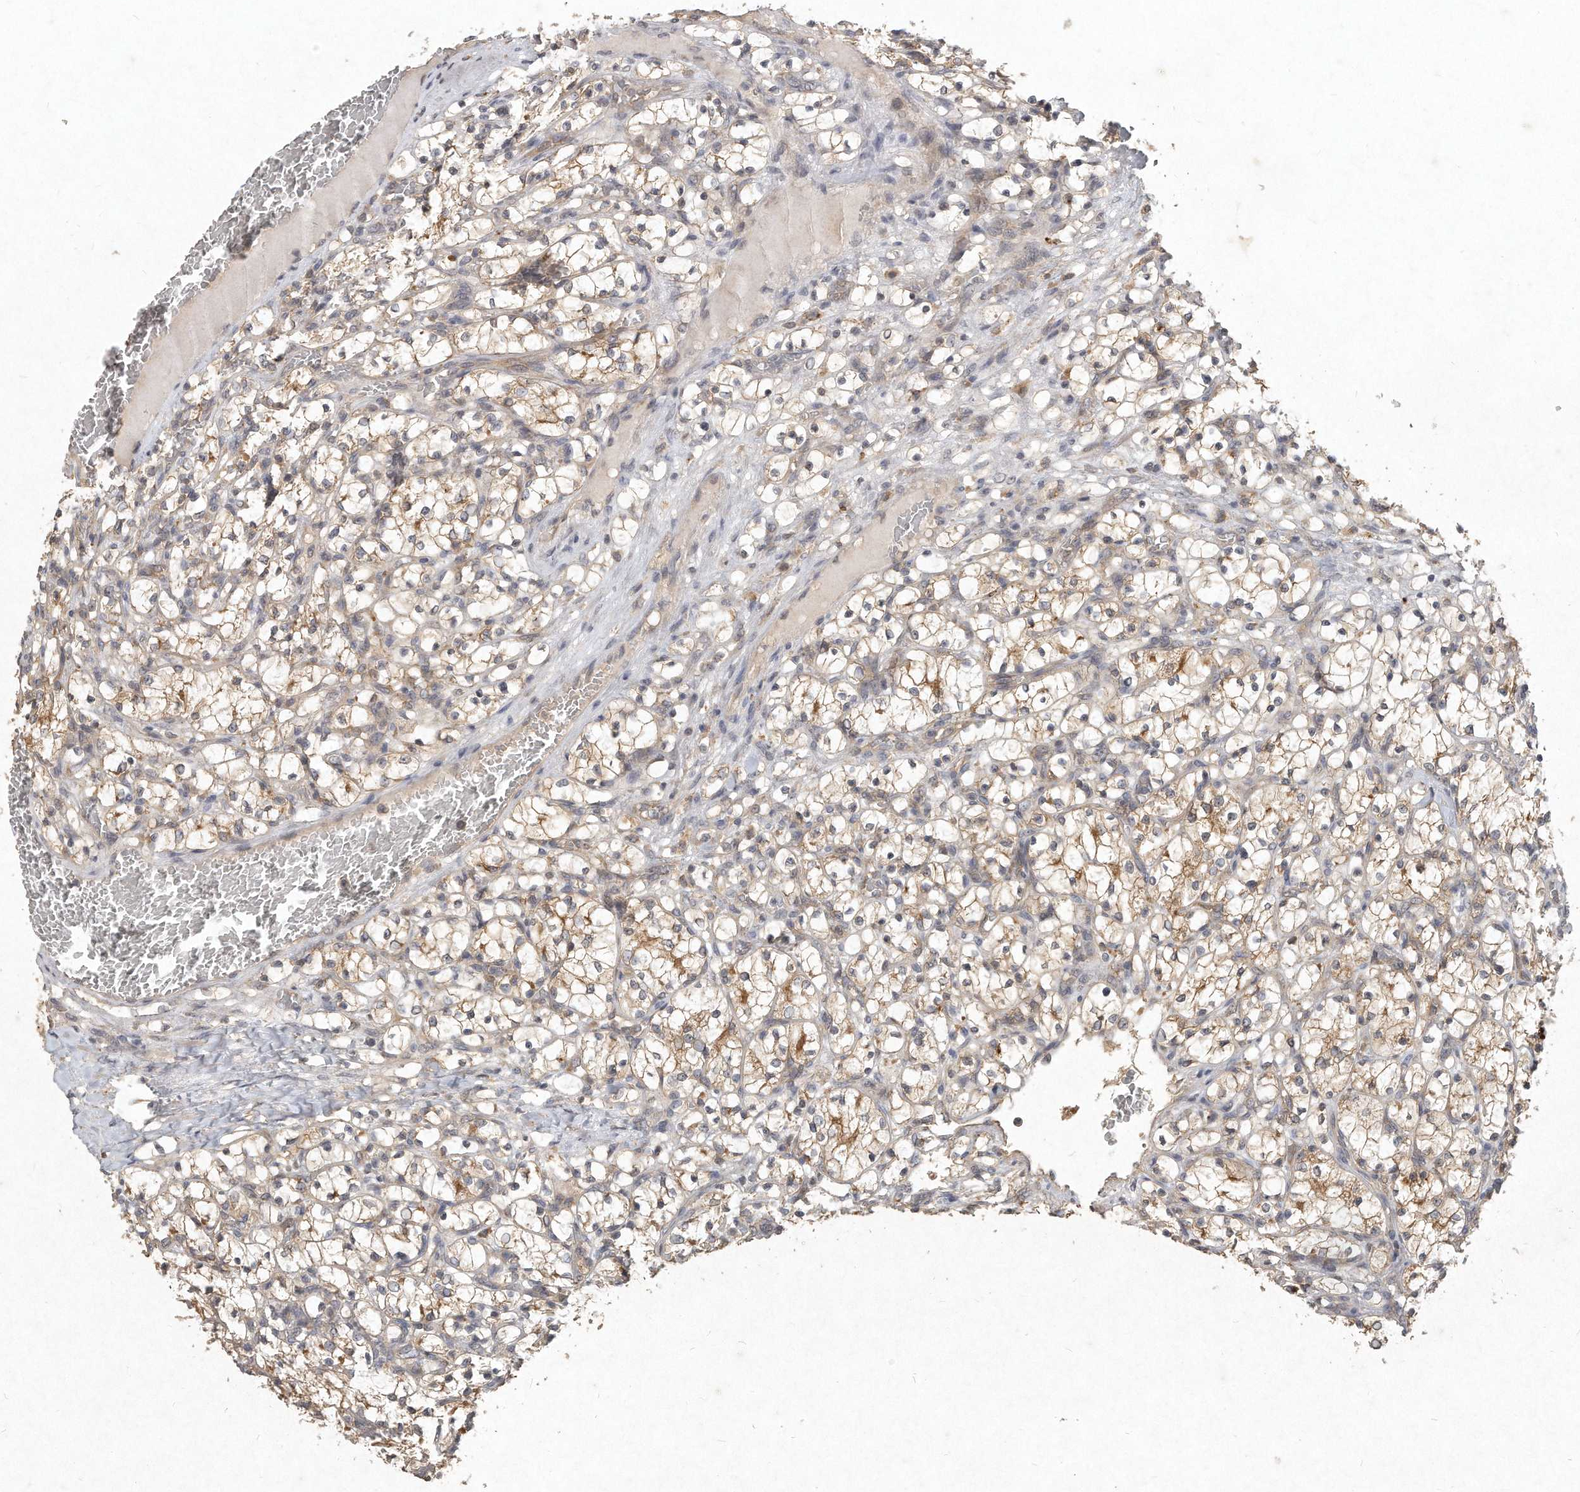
{"staining": {"intensity": "moderate", "quantity": ">75%", "location": "cytoplasmic/membranous"}, "tissue": "renal cancer", "cell_type": "Tumor cells", "image_type": "cancer", "snomed": [{"axis": "morphology", "description": "Adenocarcinoma, NOS"}, {"axis": "topography", "description": "Kidney"}], "caption": "An immunohistochemistry (IHC) image of tumor tissue is shown. Protein staining in brown highlights moderate cytoplasmic/membranous positivity in renal cancer within tumor cells.", "gene": "LGALS8", "patient": {"sex": "female", "age": 69}}